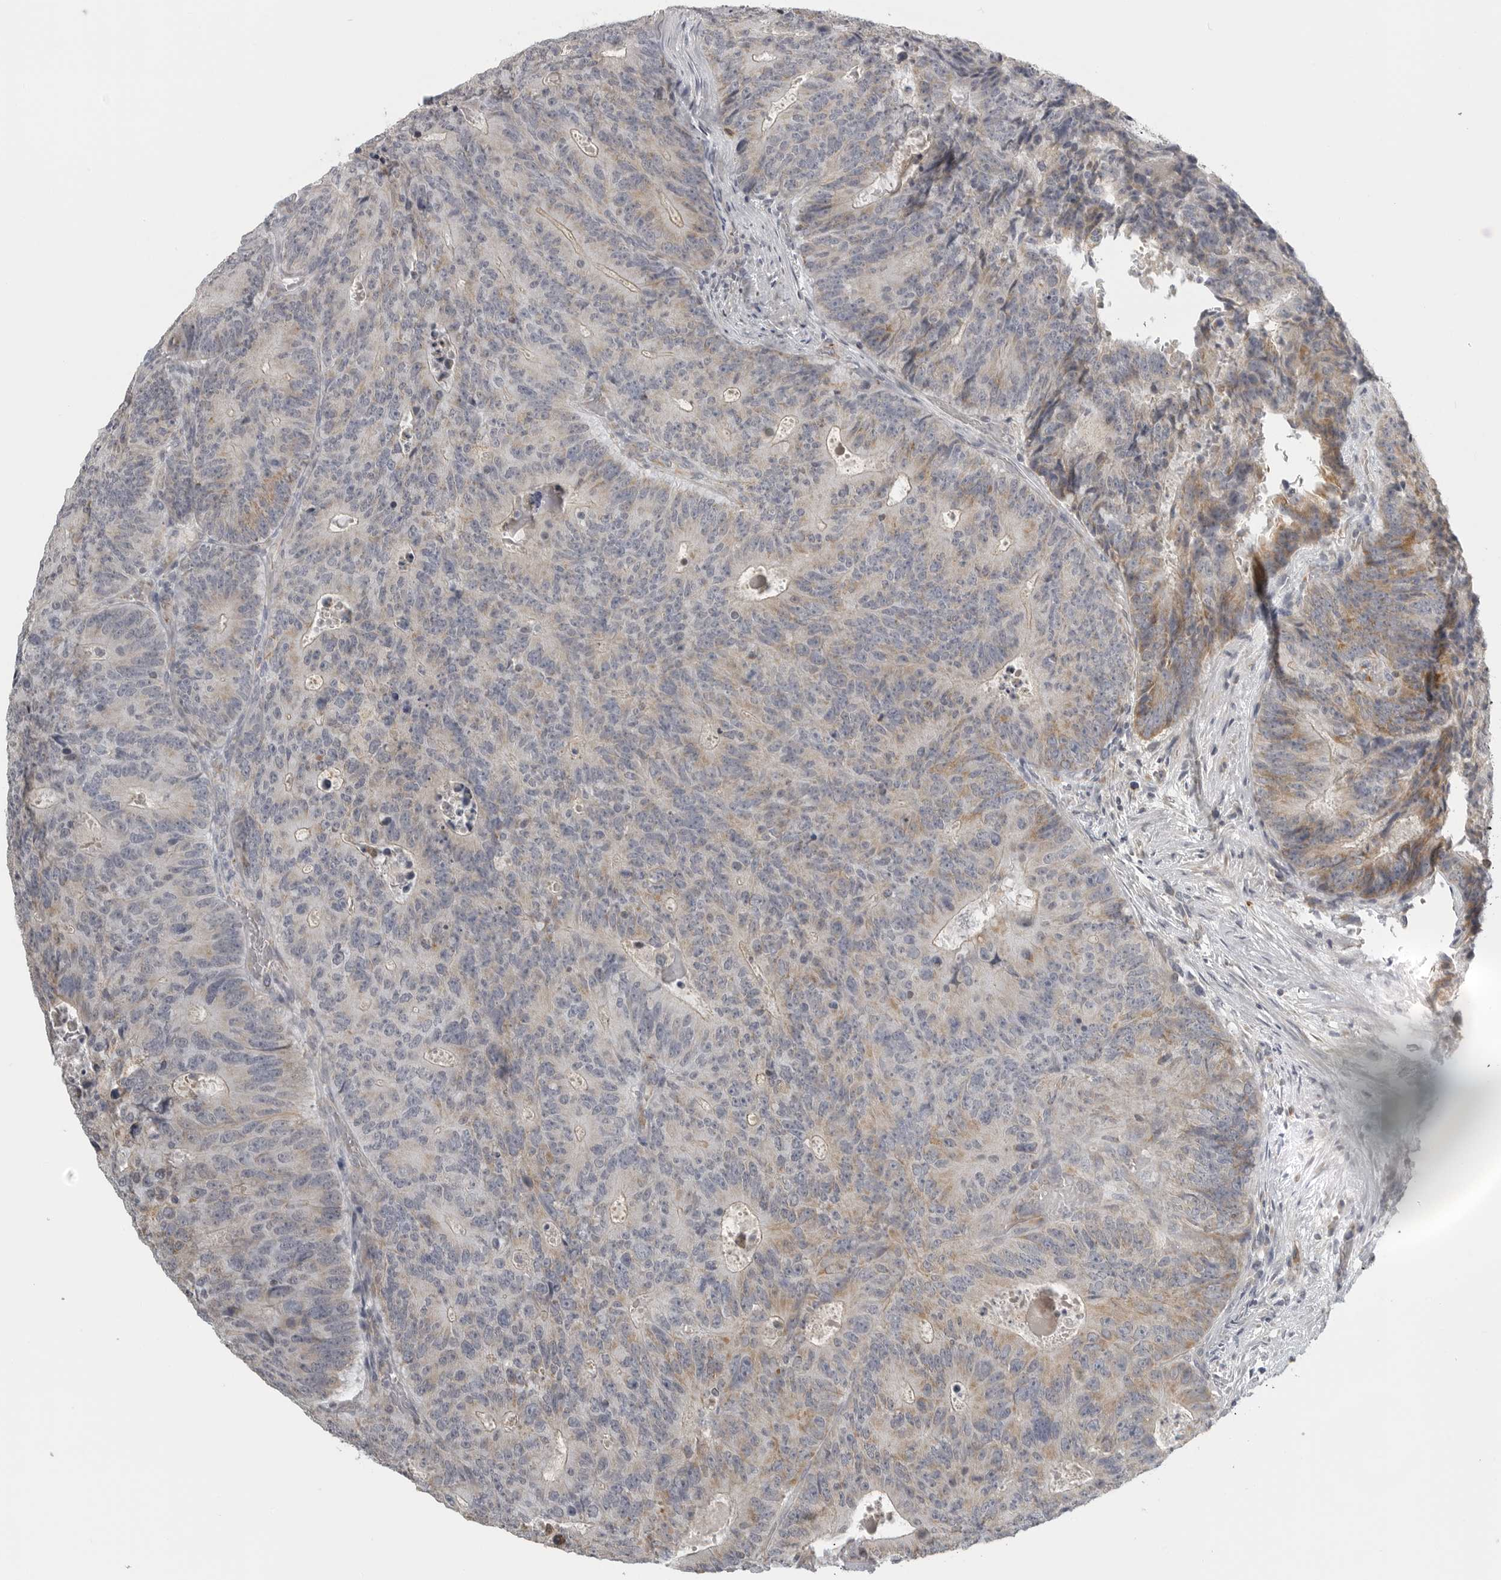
{"staining": {"intensity": "moderate", "quantity": "<25%", "location": "cytoplasmic/membranous"}, "tissue": "colorectal cancer", "cell_type": "Tumor cells", "image_type": "cancer", "snomed": [{"axis": "morphology", "description": "Adenocarcinoma, NOS"}, {"axis": "topography", "description": "Colon"}], "caption": "Adenocarcinoma (colorectal) stained with IHC shows moderate cytoplasmic/membranous positivity in about <25% of tumor cells. Nuclei are stained in blue.", "gene": "RXFP3", "patient": {"sex": "male", "age": 87}}